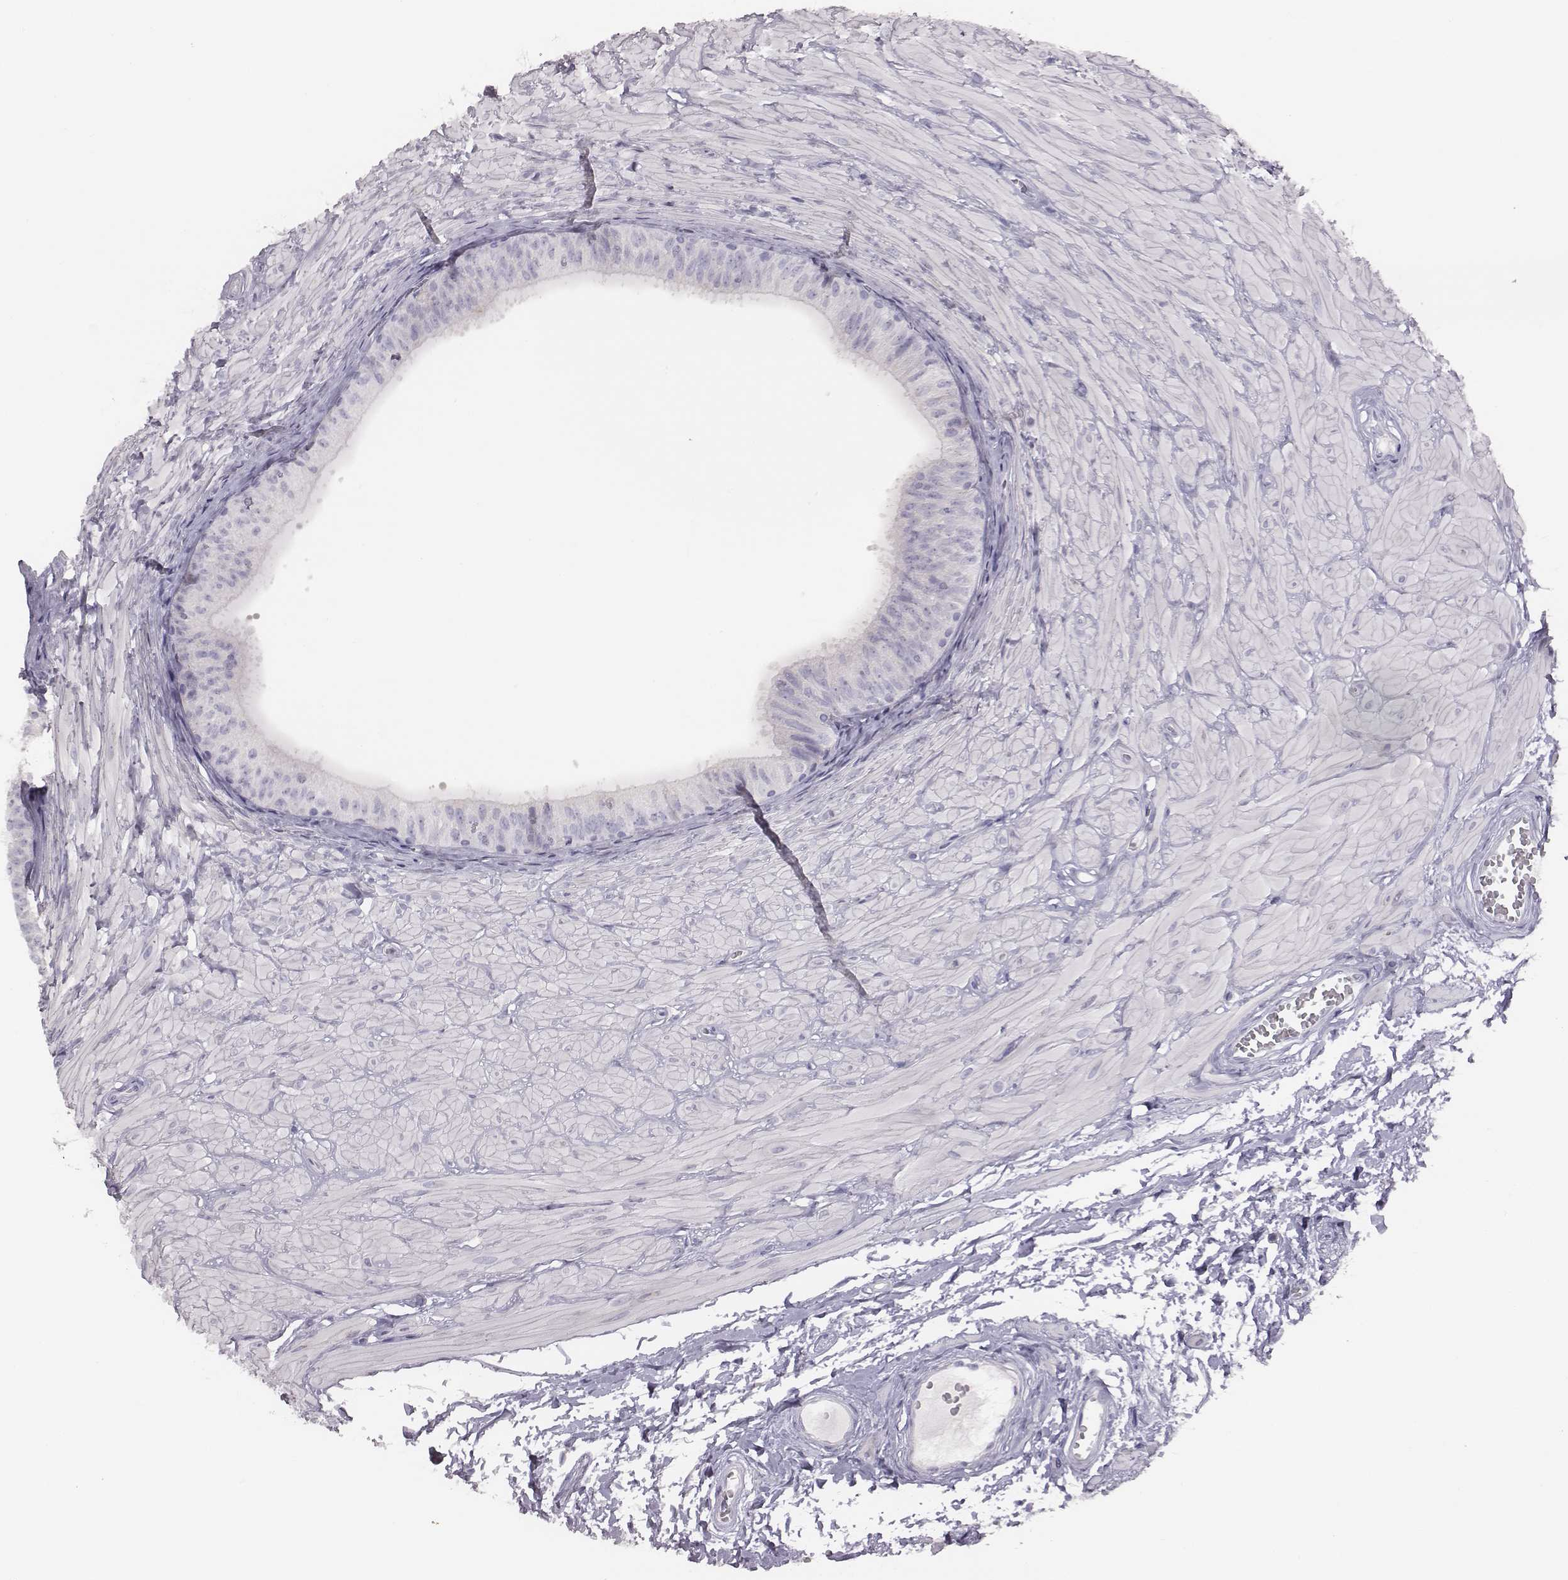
{"staining": {"intensity": "negative", "quantity": "none", "location": "none"}, "tissue": "epididymis", "cell_type": "Glandular cells", "image_type": "normal", "snomed": [{"axis": "morphology", "description": "Normal tissue, NOS"}, {"axis": "topography", "description": "Epididymis"}, {"axis": "topography", "description": "Vas deferens"}], "caption": "DAB (3,3'-diaminobenzidine) immunohistochemical staining of normal epididymis exhibits no significant expression in glandular cells. (Brightfield microscopy of DAB IHC at high magnification).", "gene": "ENSG00000290147", "patient": {"sex": "male", "age": 23}}